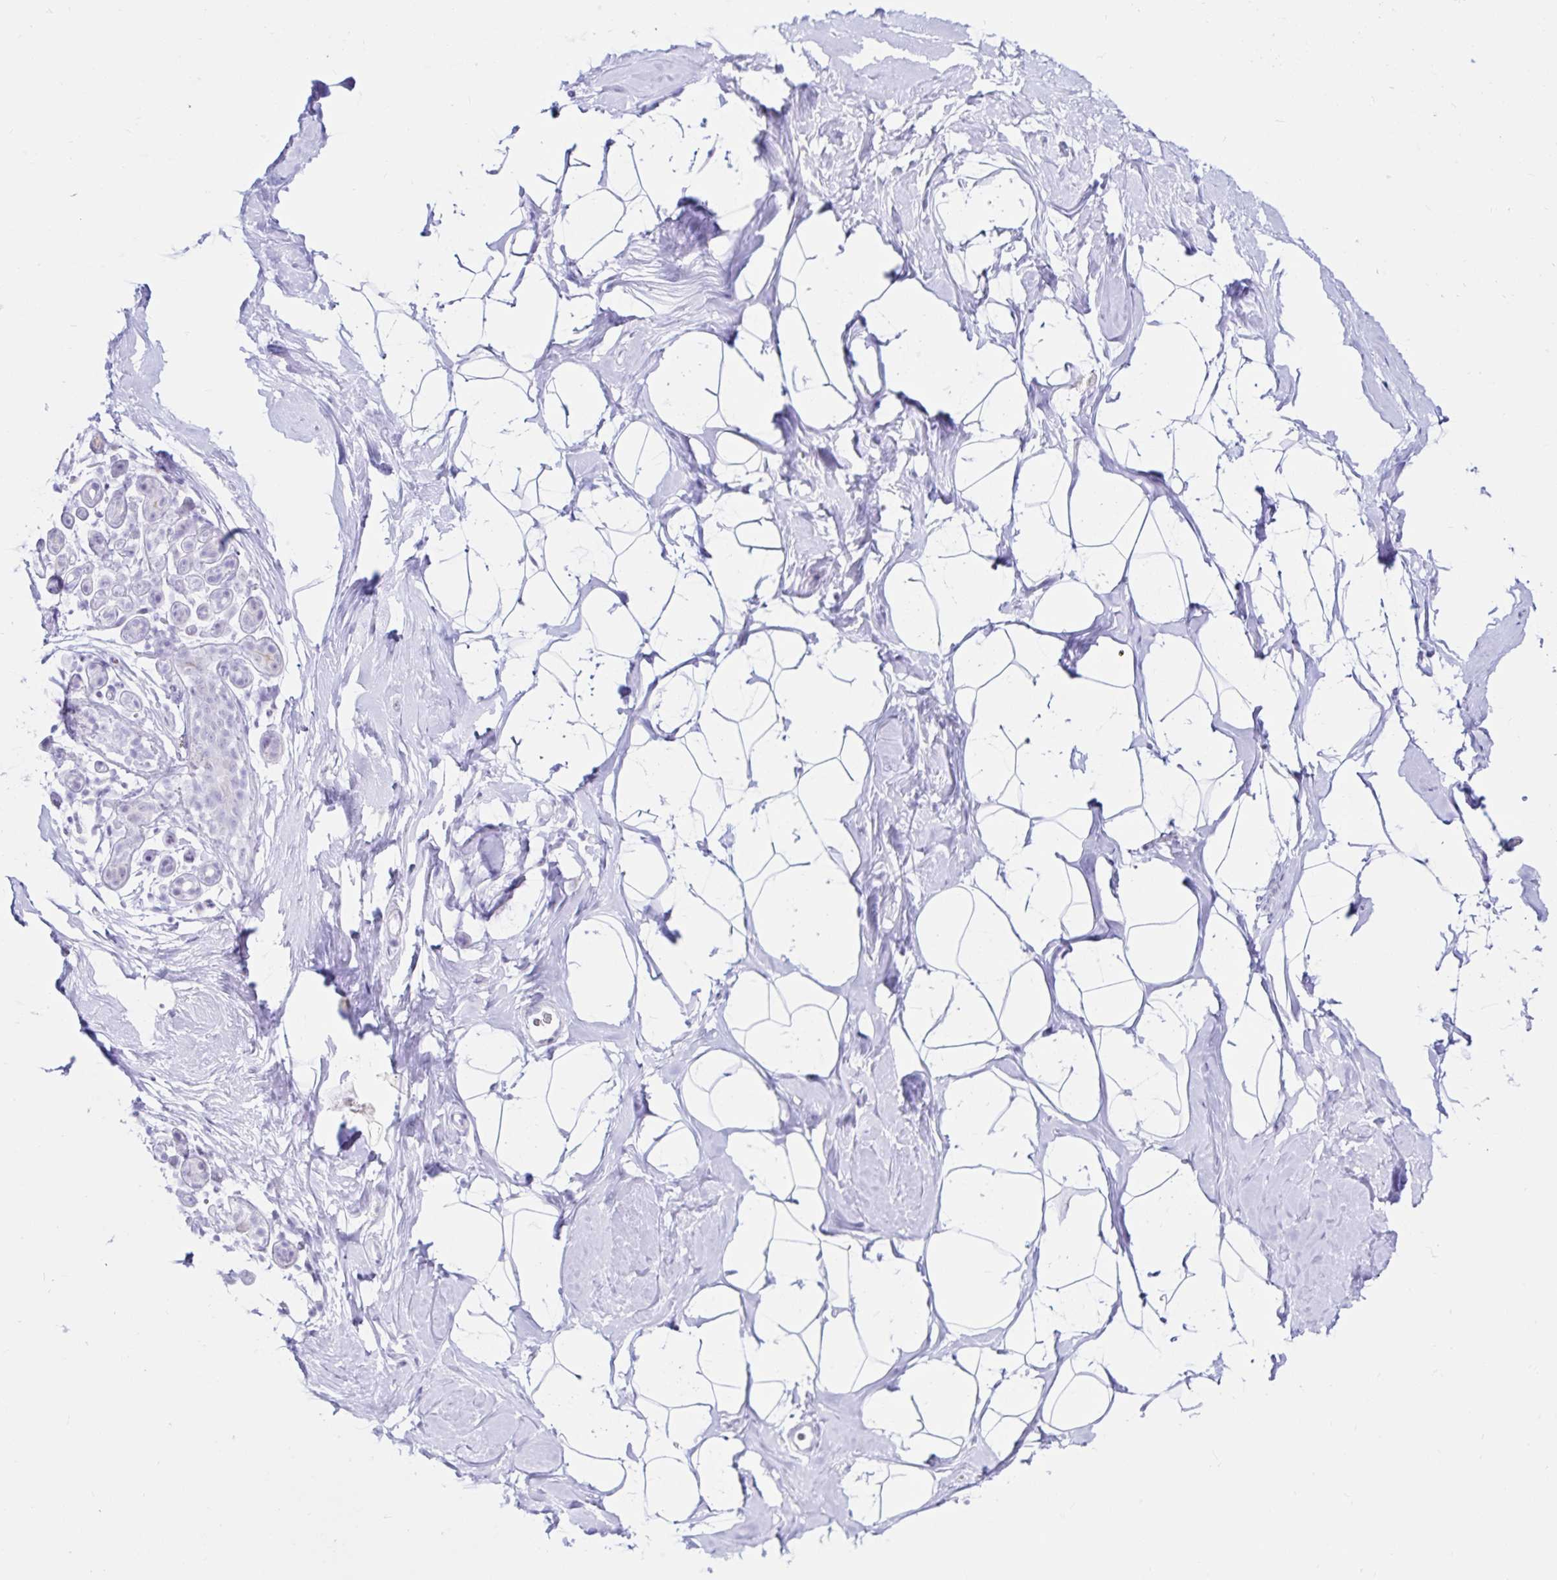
{"staining": {"intensity": "negative", "quantity": "none", "location": "none"}, "tissue": "breast", "cell_type": "Adipocytes", "image_type": "normal", "snomed": [{"axis": "morphology", "description": "Normal tissue, NOS"}, {"axis": "topography", "description": "Breast"}], "caption": "Breast stained for a protein using immunohistochemistry (IHC) reveals no staining adipocytes.", "gene": "BEST1", "patient": {"sex": "female", "age": 32}}